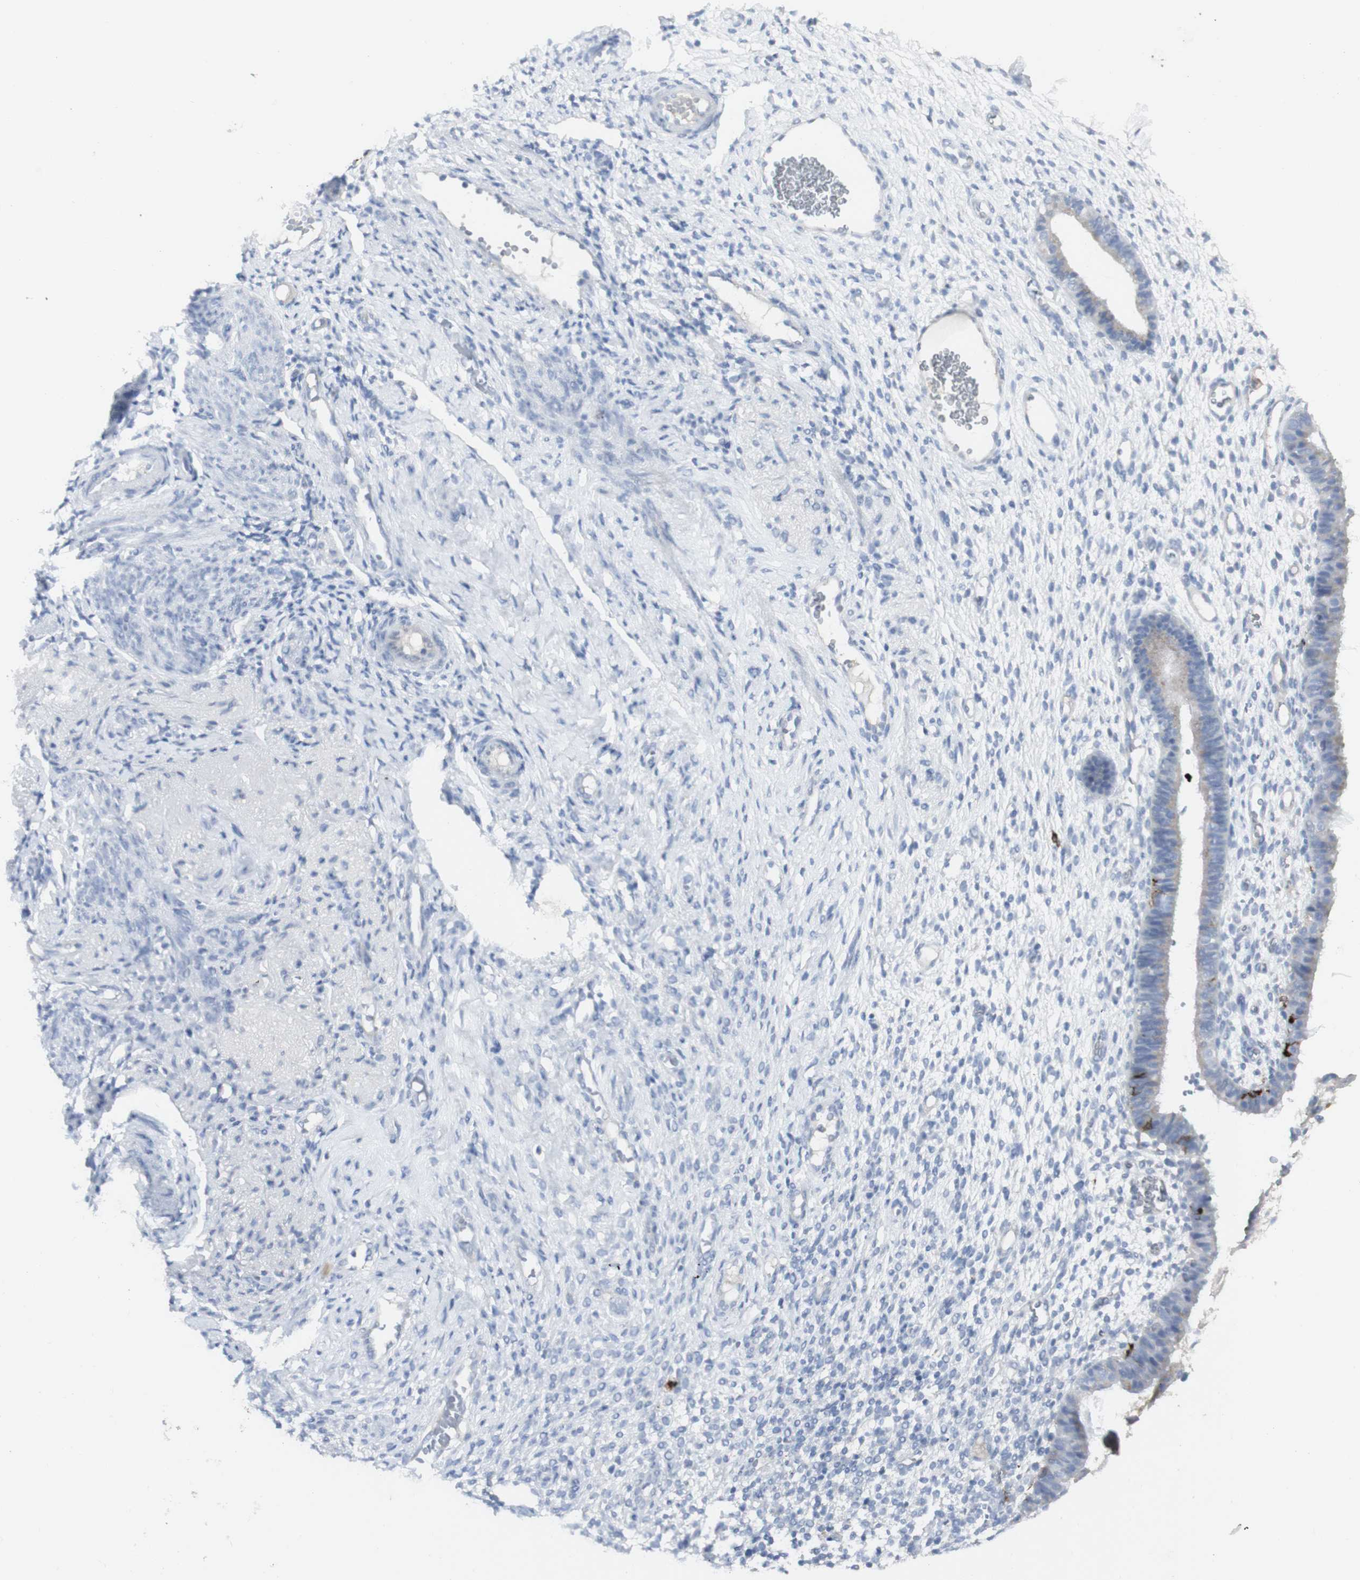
{"staining": {"intensity": "negative", "quantity": "none", "location": "none"}, "tissue": "endometrium", "cell_type": "Cells in endometrial stroma", "image_type": "normal", "snomed": [{"axis": "morphology", "description": "Normal tissue, NOS"}, {"axis": "topography", "description": "Endometrium"}], "caption": "Immunohistochemistry (IHC) photomicrograph of benign endometrium: endometrium stained with DAB exhibits no significant protein expression in cells in endometrial stroma. (DAB immunohistochemistry with hematoxylin counter stain).", "gene": "CD207", "patient": {"sex": "female", "age": 61}}